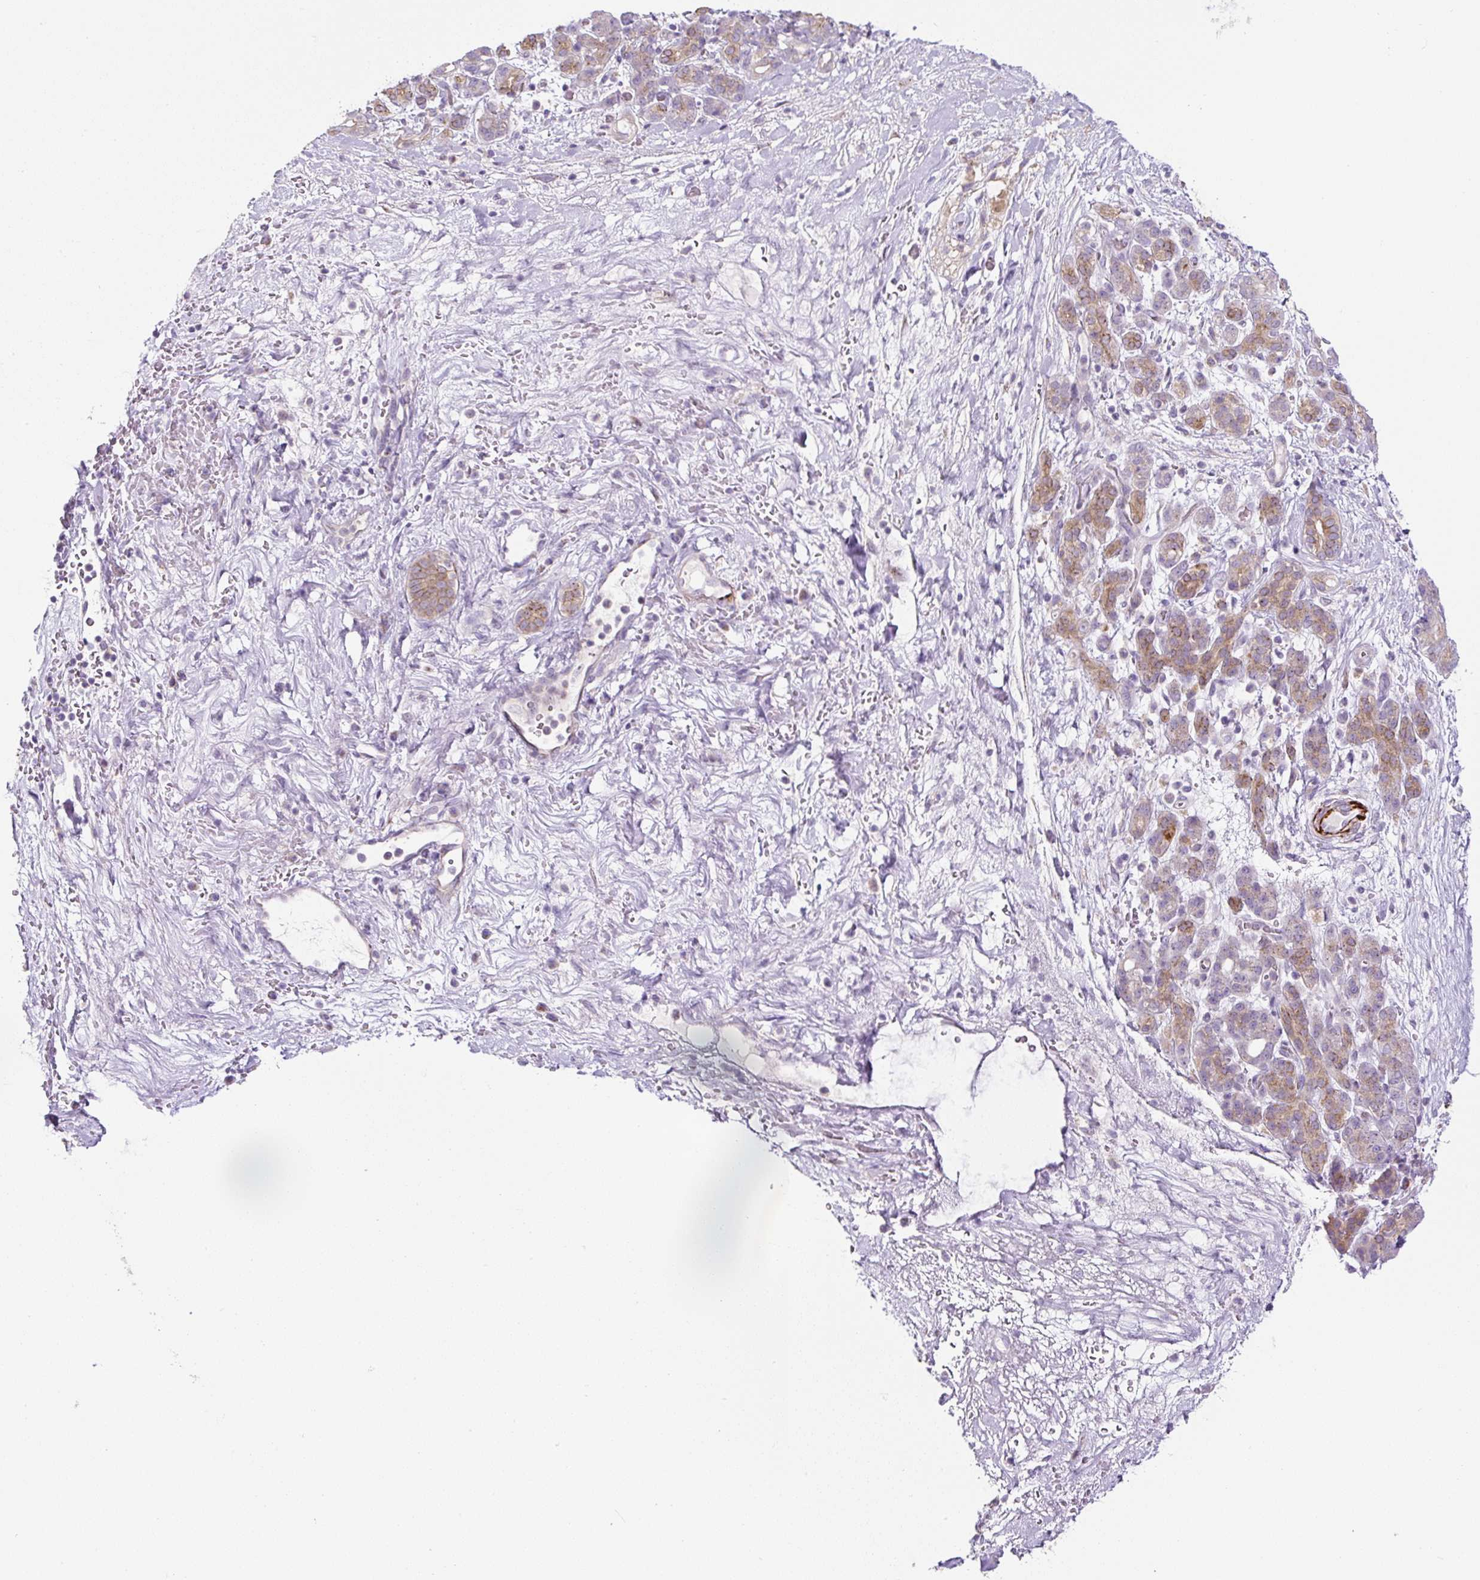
{"staining": {"intensity": "moderate", "quantity": "25%-75%", "location": "cytoplasmic/membranous"}, "tissue": "pancreatic cancer", "cell_type": "Tumor cells", "image_type": "cancer", "snomed": [{"axis": "morphology", "description": "Adenocarcinoma, NOS"}, {"axis": "topography", "description": "Pancreas"}], "caption": "Pancreatic adenocarcinoma tissue displays moderate cytoplasmic/membranous expression in approximately 25%-75% of tumor cells (Brightfield microscopy of DAB IHC at high magnification).", "gene": "HPS4", "patient": {"sex": "male", "age": 44}}